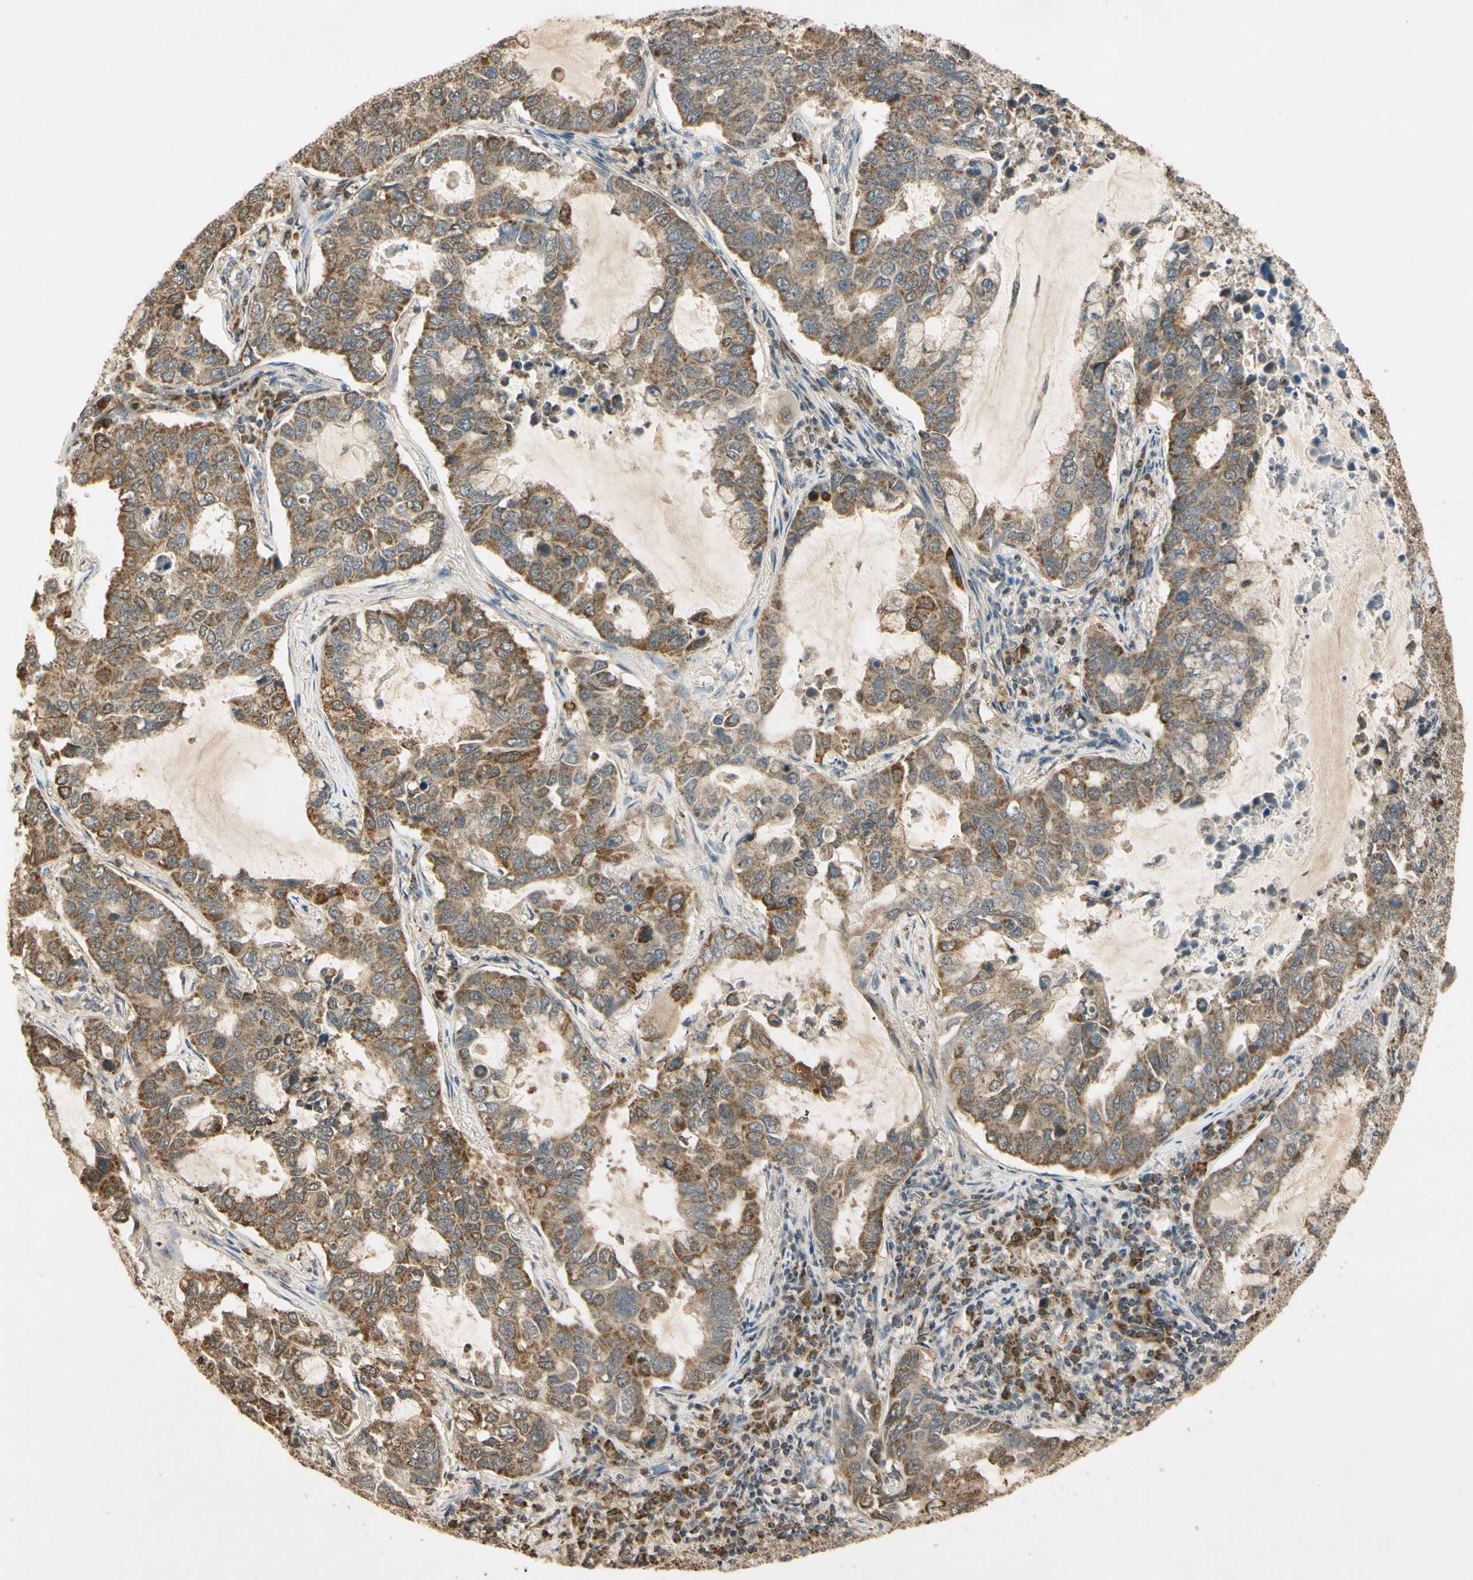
{"staining": {"intensity": "moderate", "quantity": ">75%", "location": "cytoplasmic/membranous,nuclear"}, "tissue": "lung cancer", "cell_type": "Tumor cells", "image_type": "cancer", "snomed": [{"axis": "morphology", "description": "Adenocarcinoma, NOS"}, {"axis": "topography", "description": "Lung"}], "caption": "High-magnification brightfield microscopy of lung adenocarcinoma stained with DAB (3,3'-diaminobenzidine) (brown) and counterstained with hematoxylin (blue). tumor cells exhibit moderate cytoplasmic/membranous and nuclear expression is present in about>75% of cells.", "gene": "PRDX5", "patient": {"sex": "male", "age": 64}}